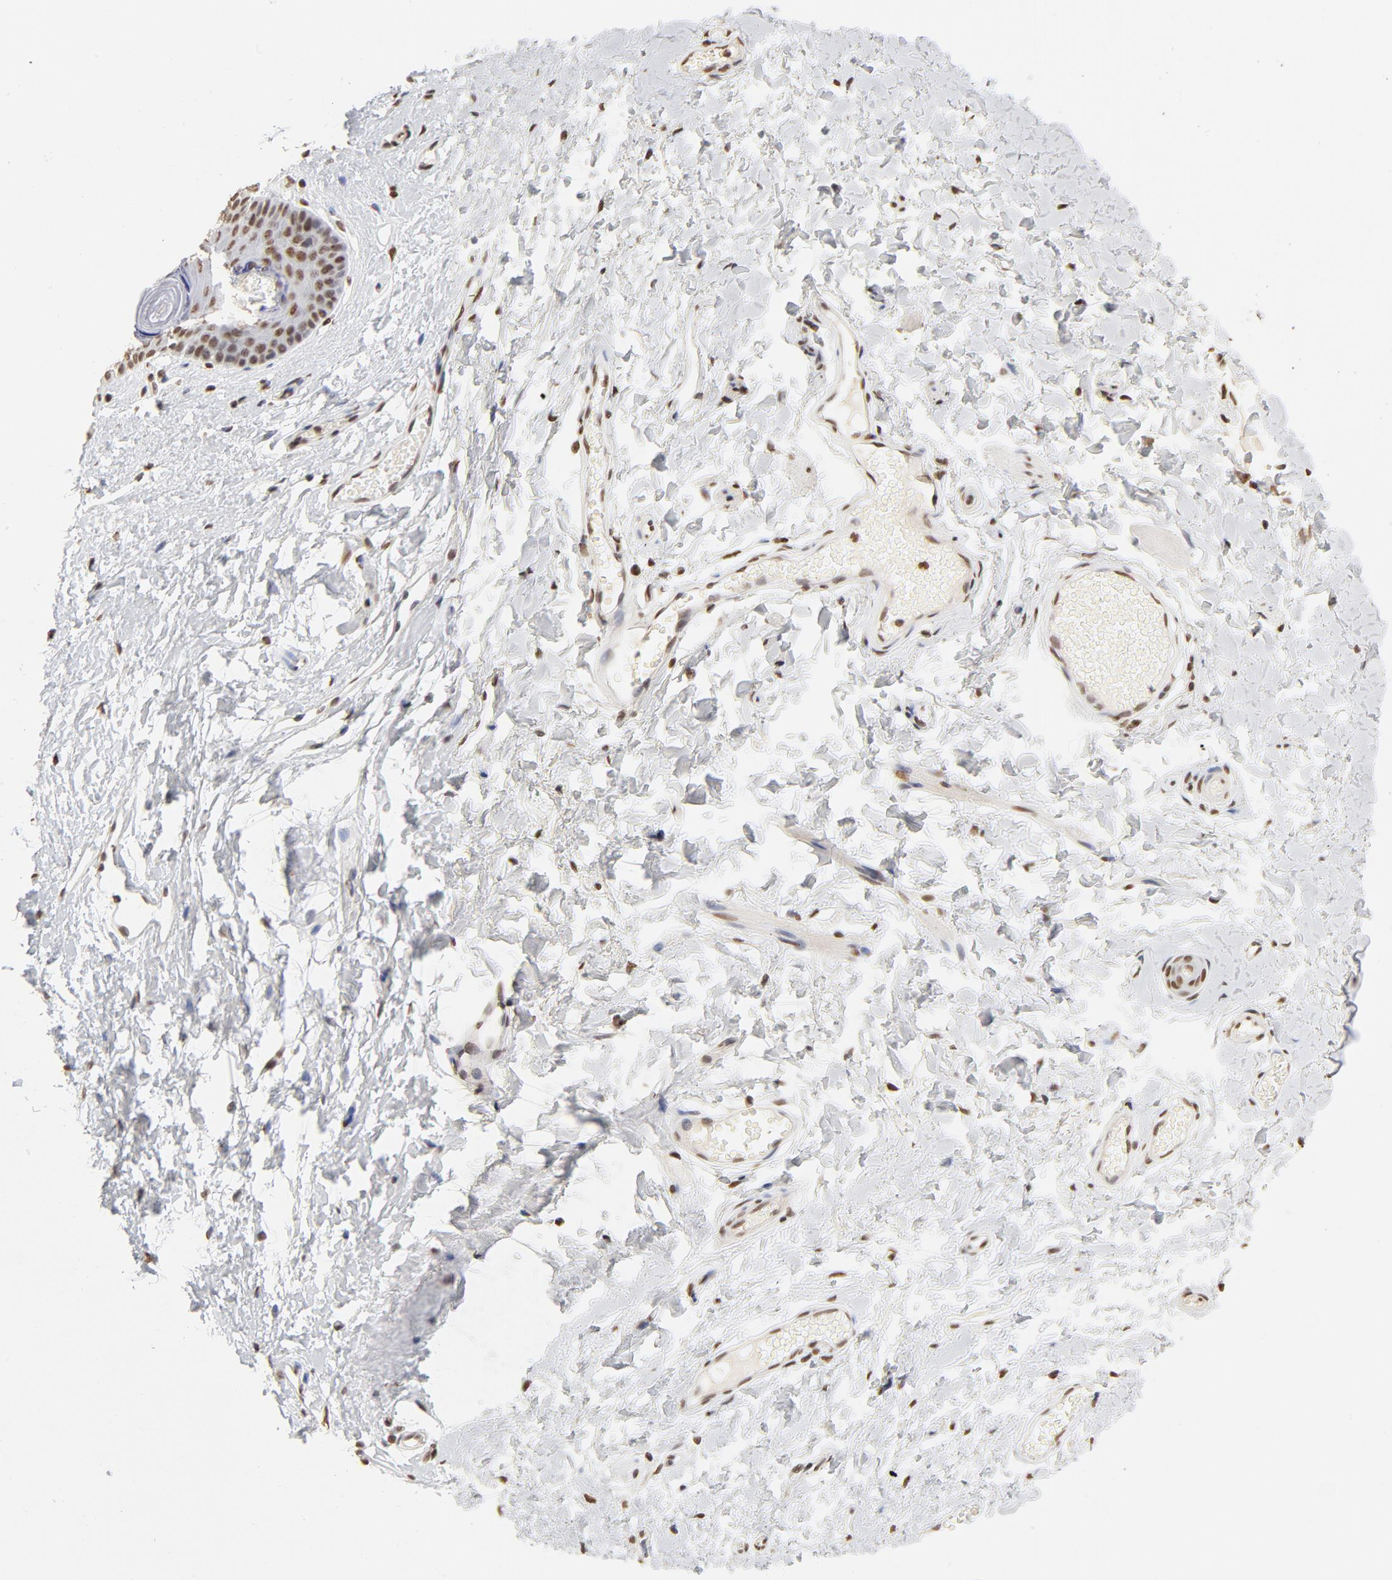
{"staining": {"intensity": "moderate", "quantity": ">75%", "location": "nuclear"}, "tissue": "skin", "cell_type": "Epidermal cells", "image_type": "normal", "snomed": [{"axis": "morphology", "description": "Normal tissue, NOS"}, {"axis": "morphology", "description": "Inflammation, NOS"}, {"axis": "topography", "description": "Vulva"}], "caption": "Protein expression analysis of normal skin displays moderate nuclear positivity in about >75% of epidermal cells. The protein of interest is shown in brown color, while the nuclei are stained blue.", "gene": "TP53BP1", "patient": {"sex": "female", "age": 84}}